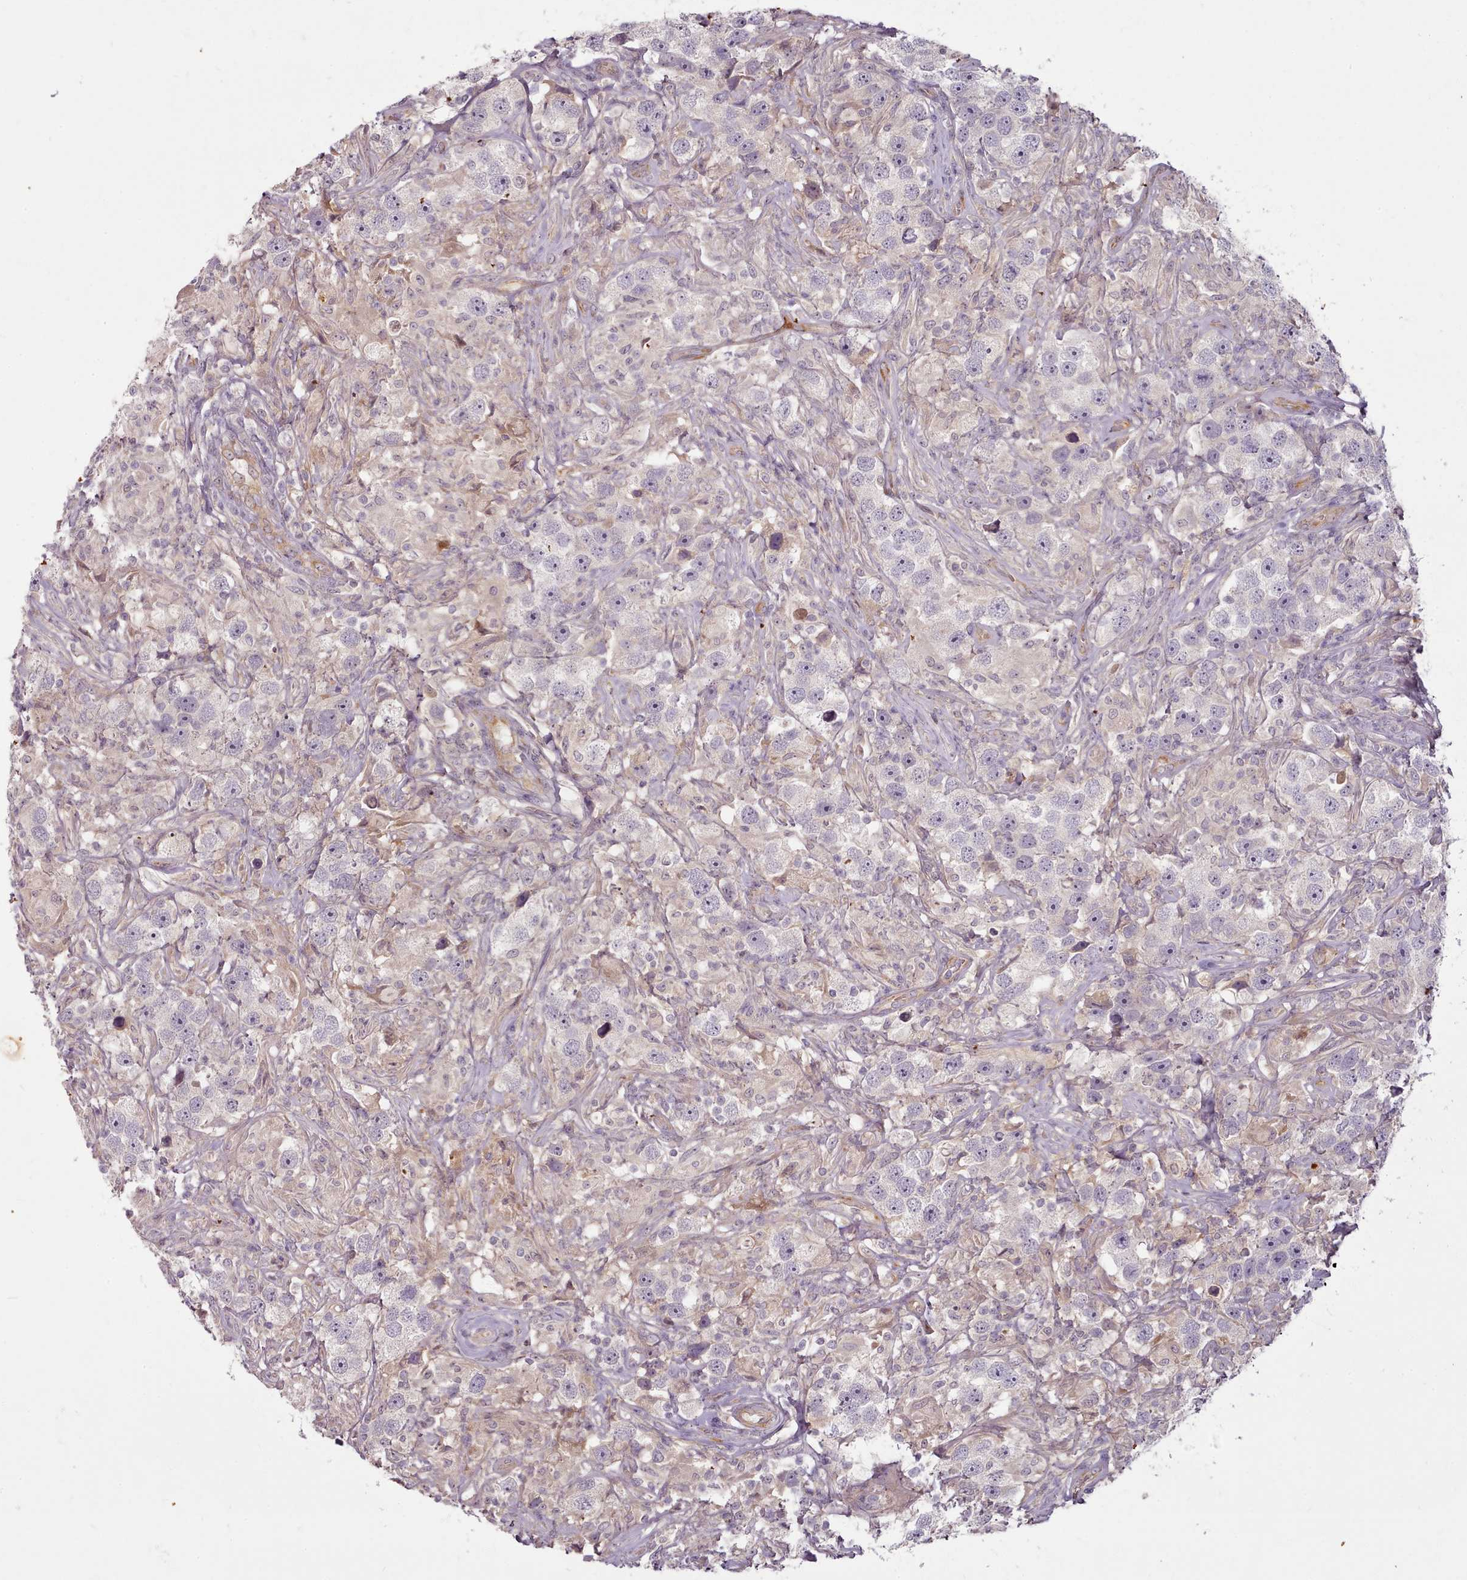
{"staining": {"intensity": "negative", "quantity": "none", "location": "none"}, "tissue": "testis cancer", "cell_type": "Tumor cells", "image_type": "cancer", "snomed": [{"axis": "morphology", "description": "Seminoma, NOS"}, {"axis": "topography", "description": "Testis"}], "caption": "Tumor cells show no significant protein expression in testis cancer.", "gene": "C1QTNF5", "patient": {"sex": "male", "age": 49}}